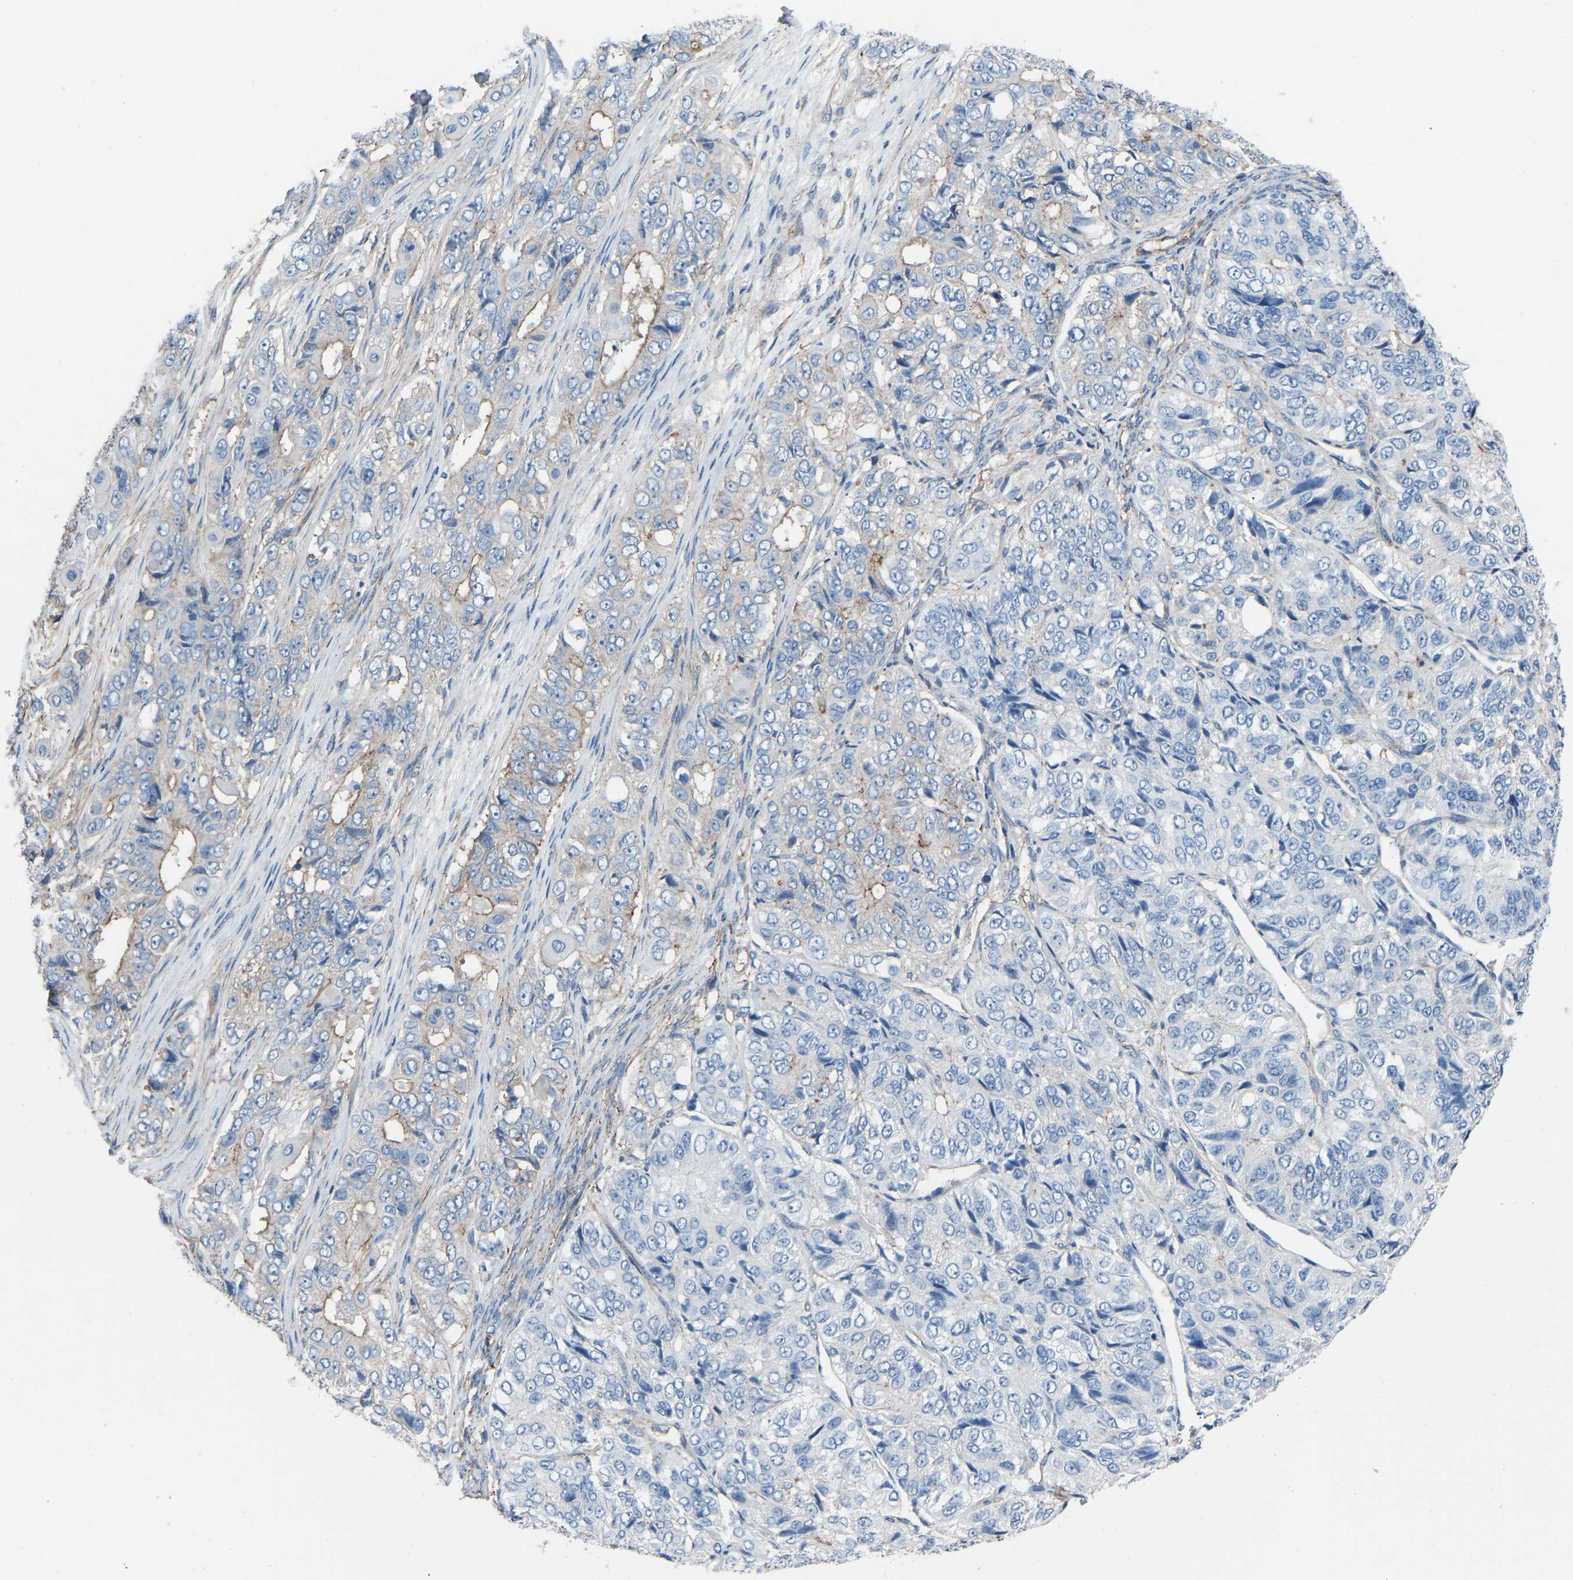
{"staining": {"intensity": "moderate", "quantity": "<25%", "location": "cytoplasmic/membranous"}, "tissue": "ovarian cancer", "cell_type": "Tumor cells", "image_type": "cancer", "snomed": [{"axis": "morphology", "description": "Carcinoma, endometroid"}, {"axis": "topography", "description": "Ovary"}], "caption": "Moderate cytoplasmic/membranous positivity is identified in approximately <25% of tumor cells in ovarian cancer. The protein is stained brown, and the nuclei are stained in blue (DAB (3,3'-diaminobenzidine) IHC with brightfield microscopy, high magnification).", "gene": "MYH10", "patient": {"sex": "female", "age": 51}}